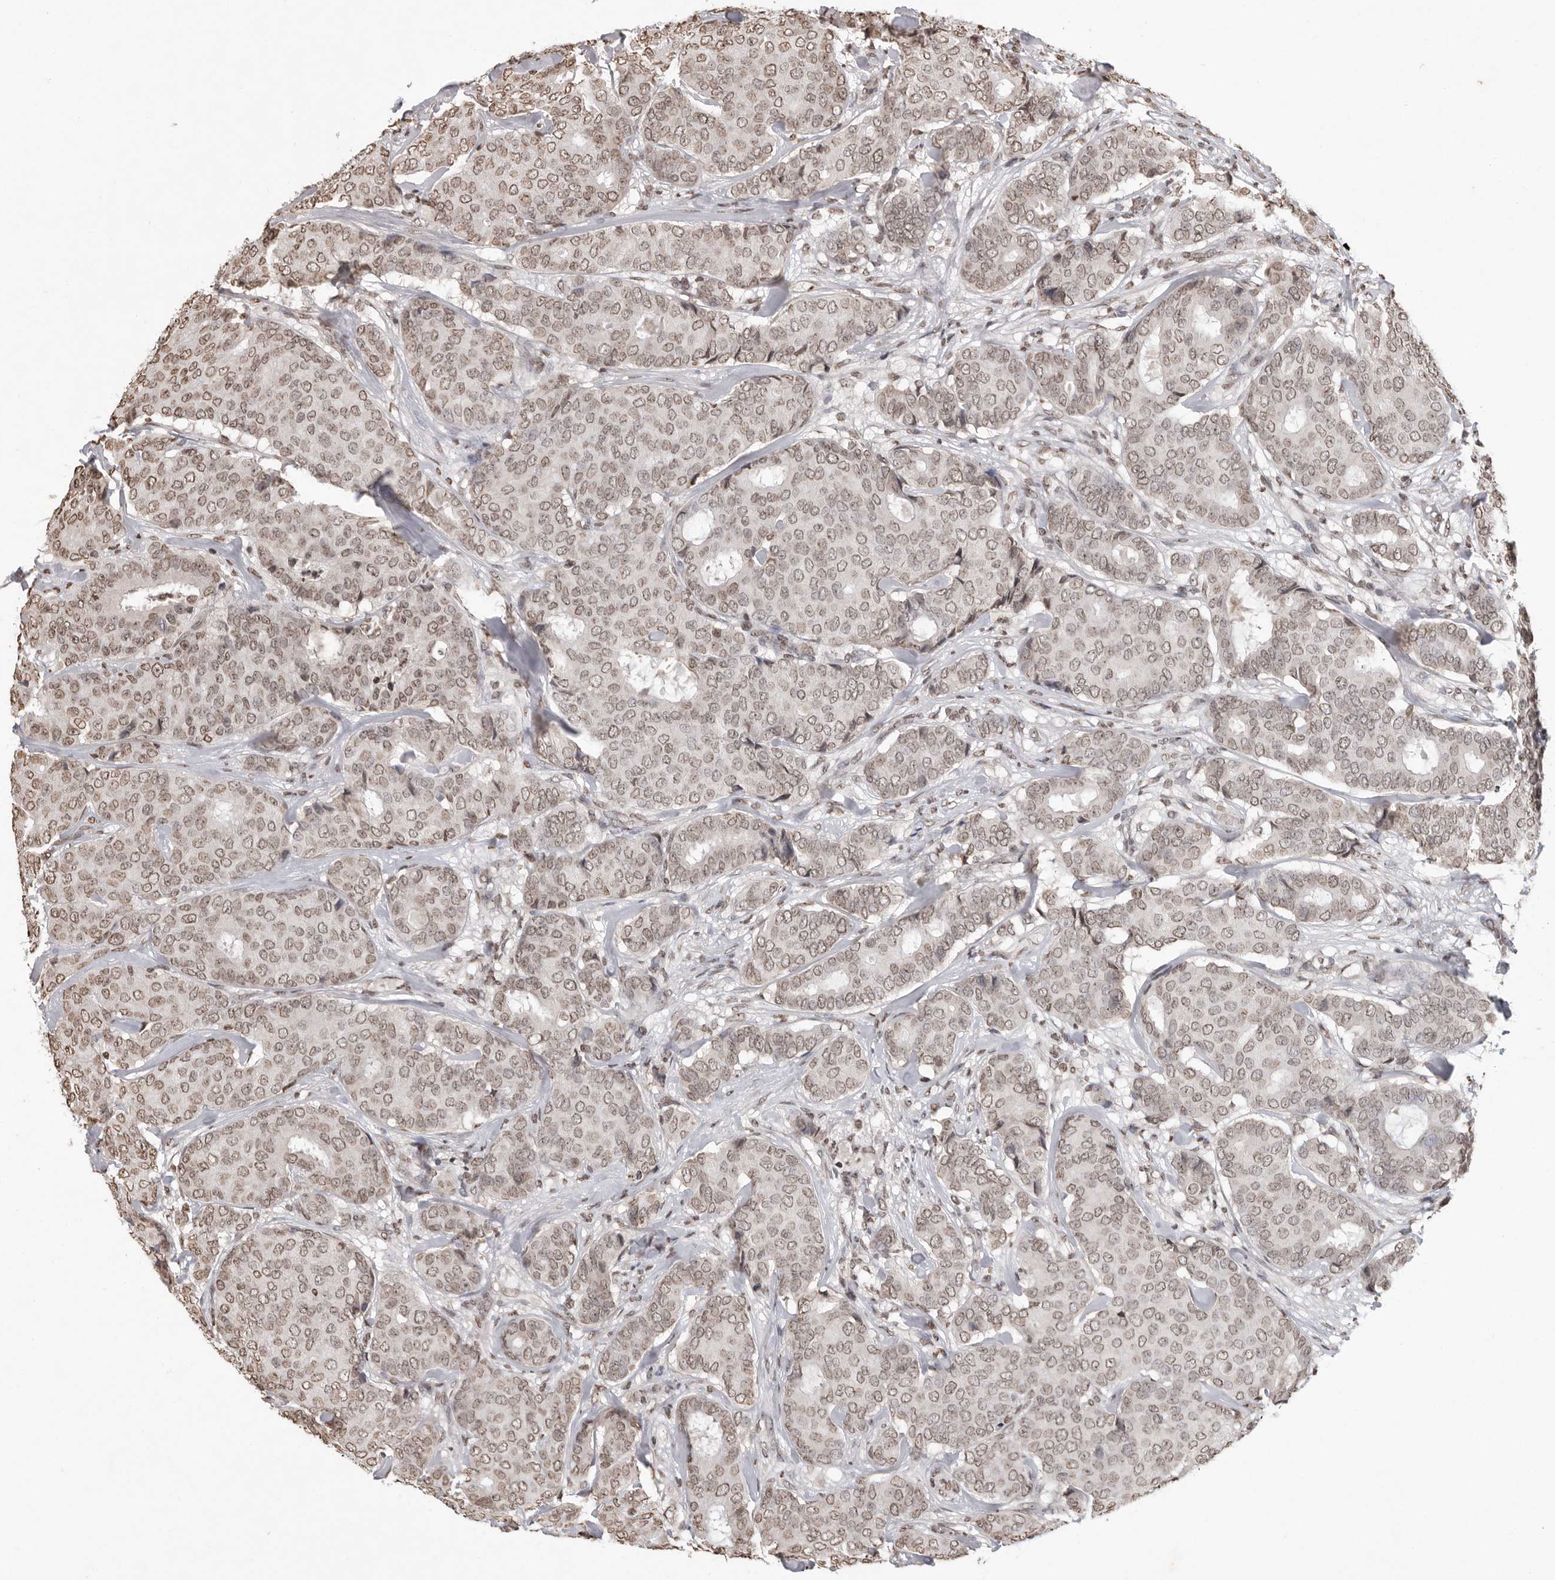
{"staining": {"intensity": "weak", "quantity": ">75%", "location": "nuclear"}, "tissue": "breast cancer", "cell_type": "Tumor cells", "image_type": "cancer", "snomed": [{"axis": "morphology", "description": "Duct carcinoma"}, {"axis": "topography", "description": "Breast"}], "caption": "There is low levels of weak nuclear expression in tumor cells of breast cancer, as demonstrated by immunohistochemical staining (brown color).", "gene": "WDR45", "patient": {"sex": "female", "age": 75}}